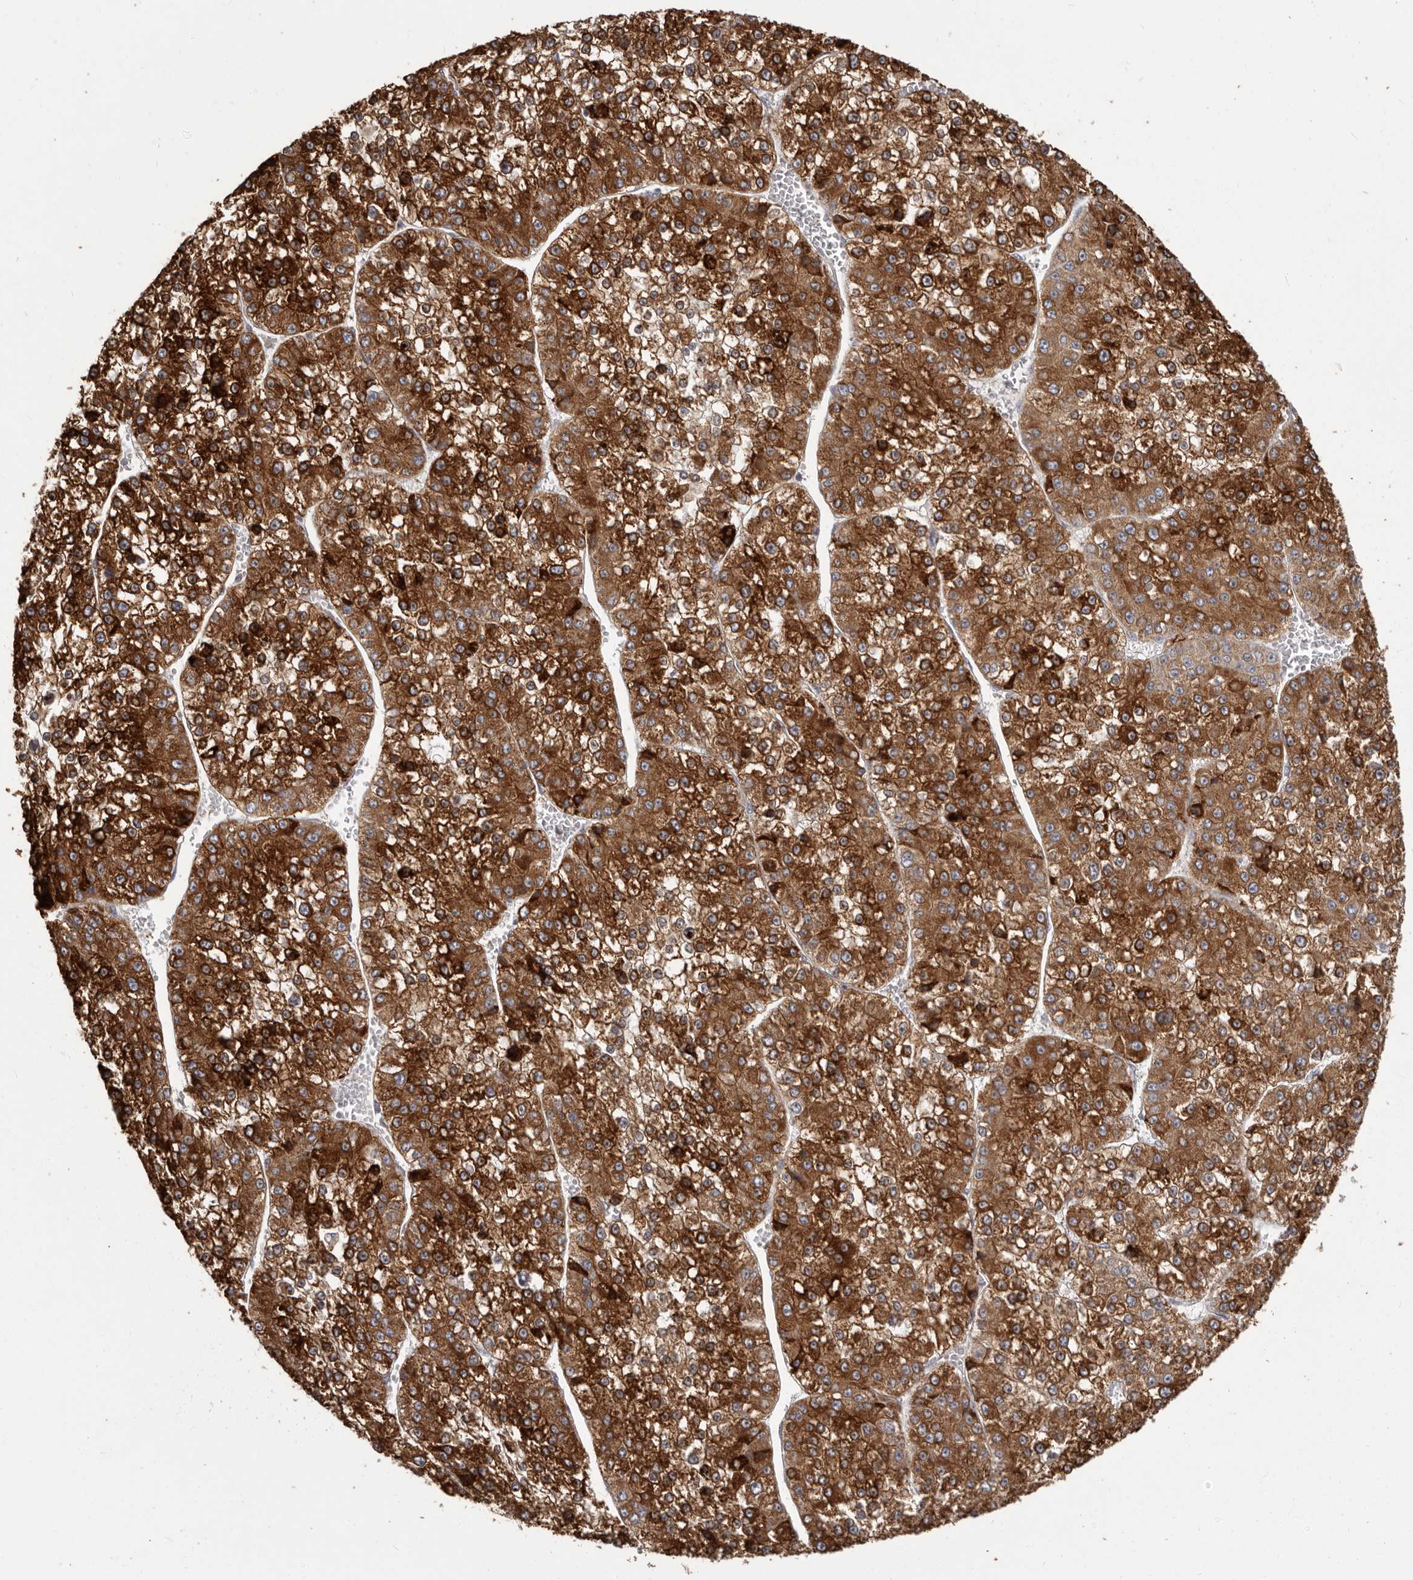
{"staining": {"intensity": "strong", "quantity": ">75%", "location": "cytoplasmic/membranous"}, "tissue": "liver cancer", "cell_type": "Tumor cells", "image_type": "cancer", "snomed": [{"axis": "morphology", "description": "Carcinoma, Hepatocellular, NOS"}, {"axis": "topography", "description": "Liver"}], "caption": "Approximately >75% of tumor cells in liver cancer (hepatocellular carcinoma) reveal strong cytoplasmic/membranous protein staining as visualized by brown immunohistochemical staining.", "gene": "HRH1", "patient": {"sex": "female", "age": 73}}